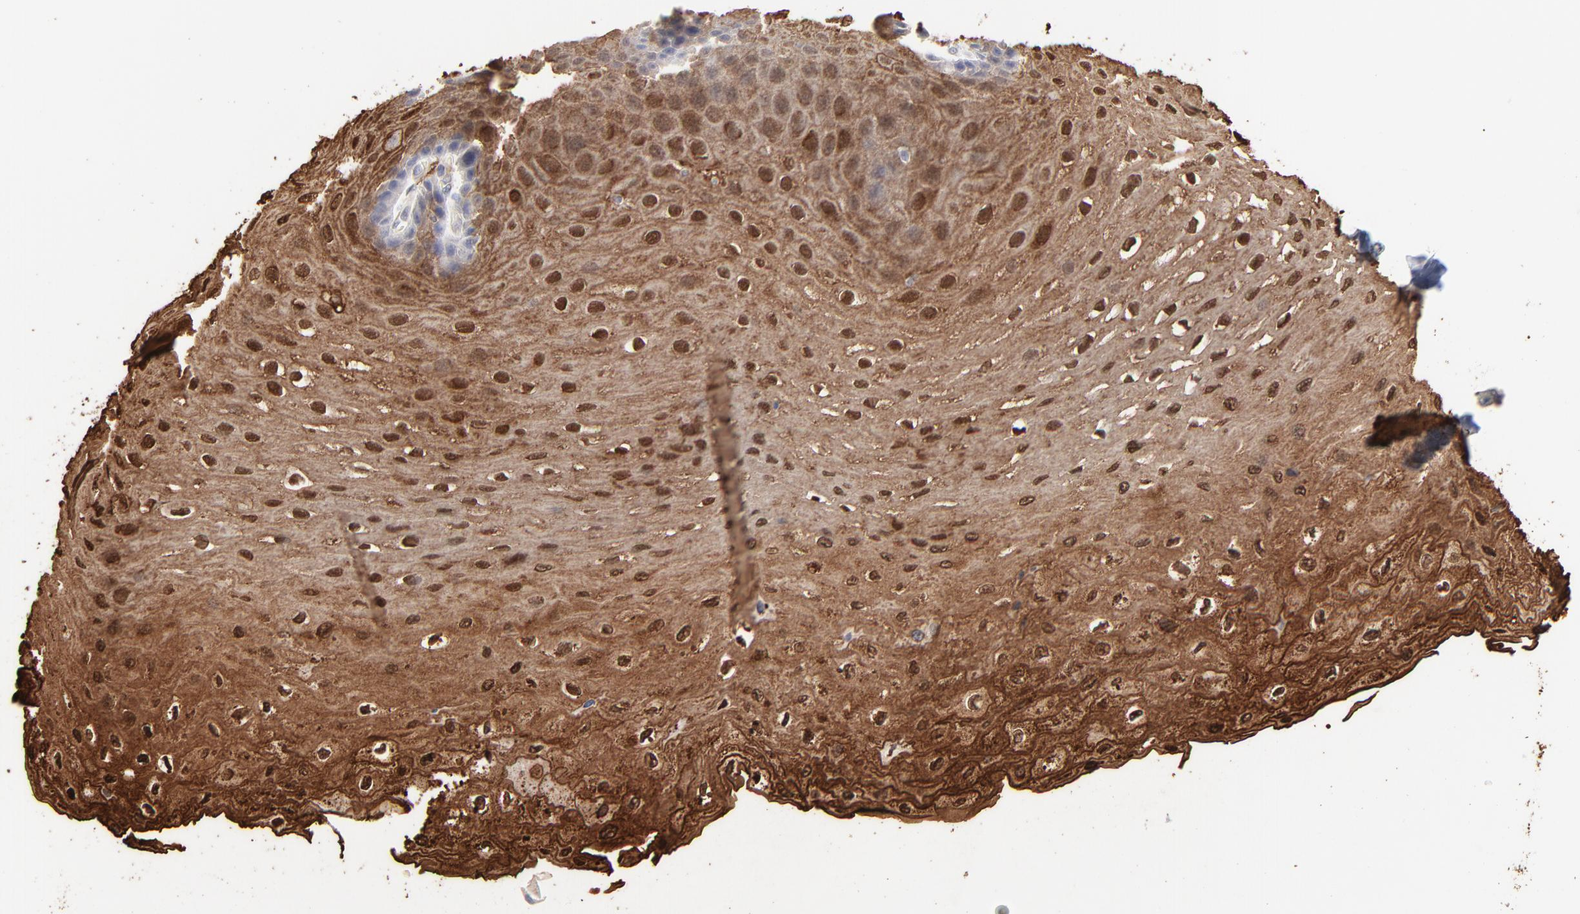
{"staining": {"intensity": "strong", "quantity": ">75%", "location": "cytoplasmic/membranous,nuclear"}, "tissue": "esophagus", "cell_type": "Squamous epithelial cells", "image_type": "normal", "snomed": [{"axis": "morphology", "description": "Normal tissue, NOS"}, {"axis": "topography", "description": "Esophagus"}], "caption": "Immunohistochemistry staining of unremarkable esophagus, which displays high levels of strong cytoplasmic/membranous,nuclear positivity in about >75% of squamous epithelial cells indicating strong cytoplasmic/membranous,nuclear protein positivity. The staining was performed using DAB (brown) for protein detection and nuclei were counterstained in hematoxylin (blue).", "gene": "SLC6A14", "patient": {"sex": "female", "age": 72}}